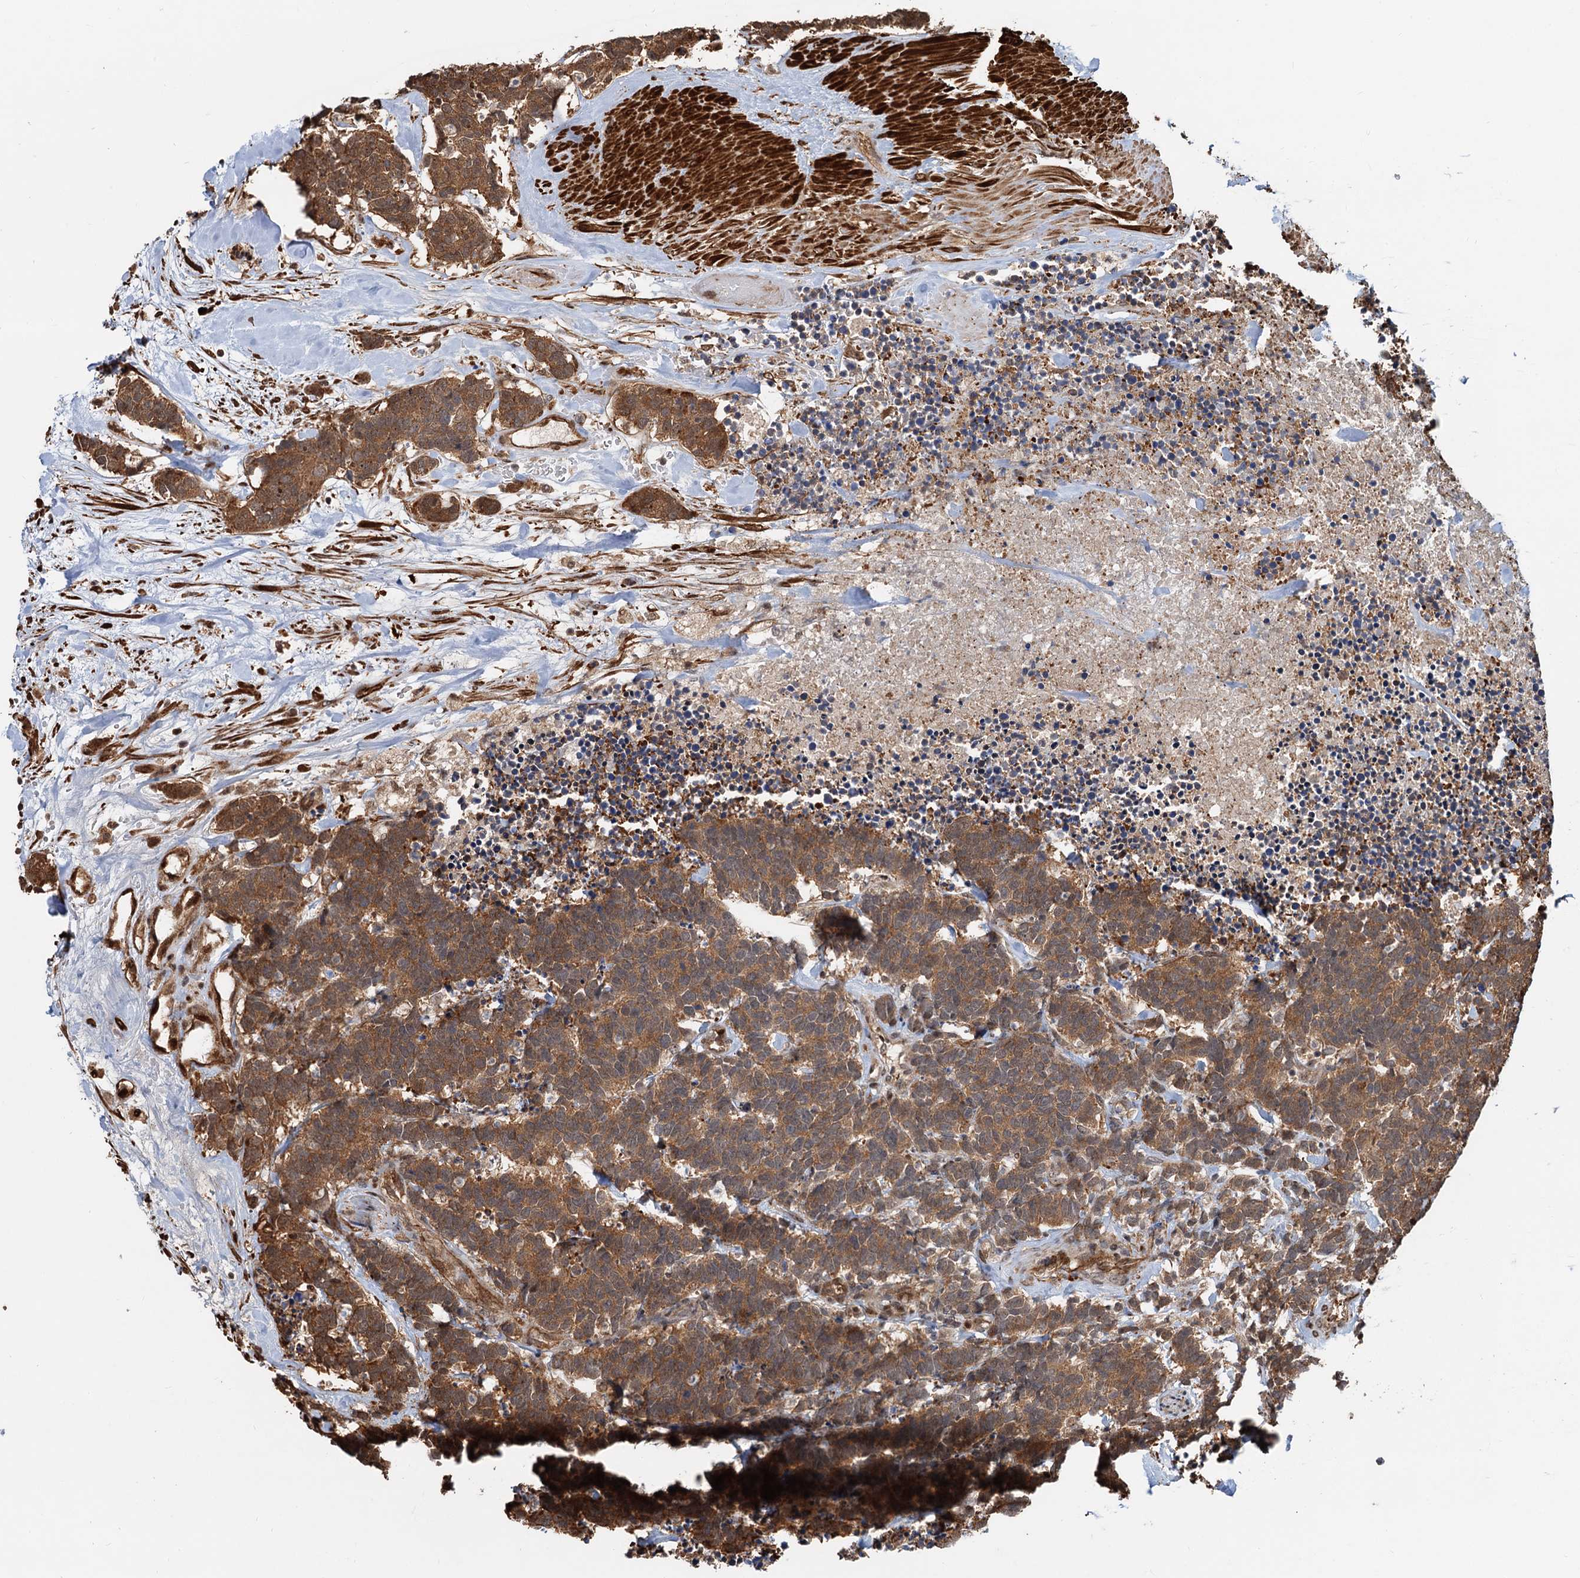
{"staining": {"intensity": "moderate", "quantity": ">75%", "location": "cytoplasmic/membranous"}, "tissue": "carcinoid", "cell_type": "Tumor cells", "image_type": "cancer", "snomed": [{"axis": "morphology", "description": "Carcinoma, NOS"}, {"axis": "morphology", "description": "Carcinoid, malignant, NOS"}, {"axis": "topography", "description": "Urinary bladder"}], "caption": "The immunohistochemical stain labels moderate cytoplasmic/membranous positivity in tumor cells of carcinoid tissue.", "gene": "SNRNP25", "patient": {"sex": "male", "age": 57}}